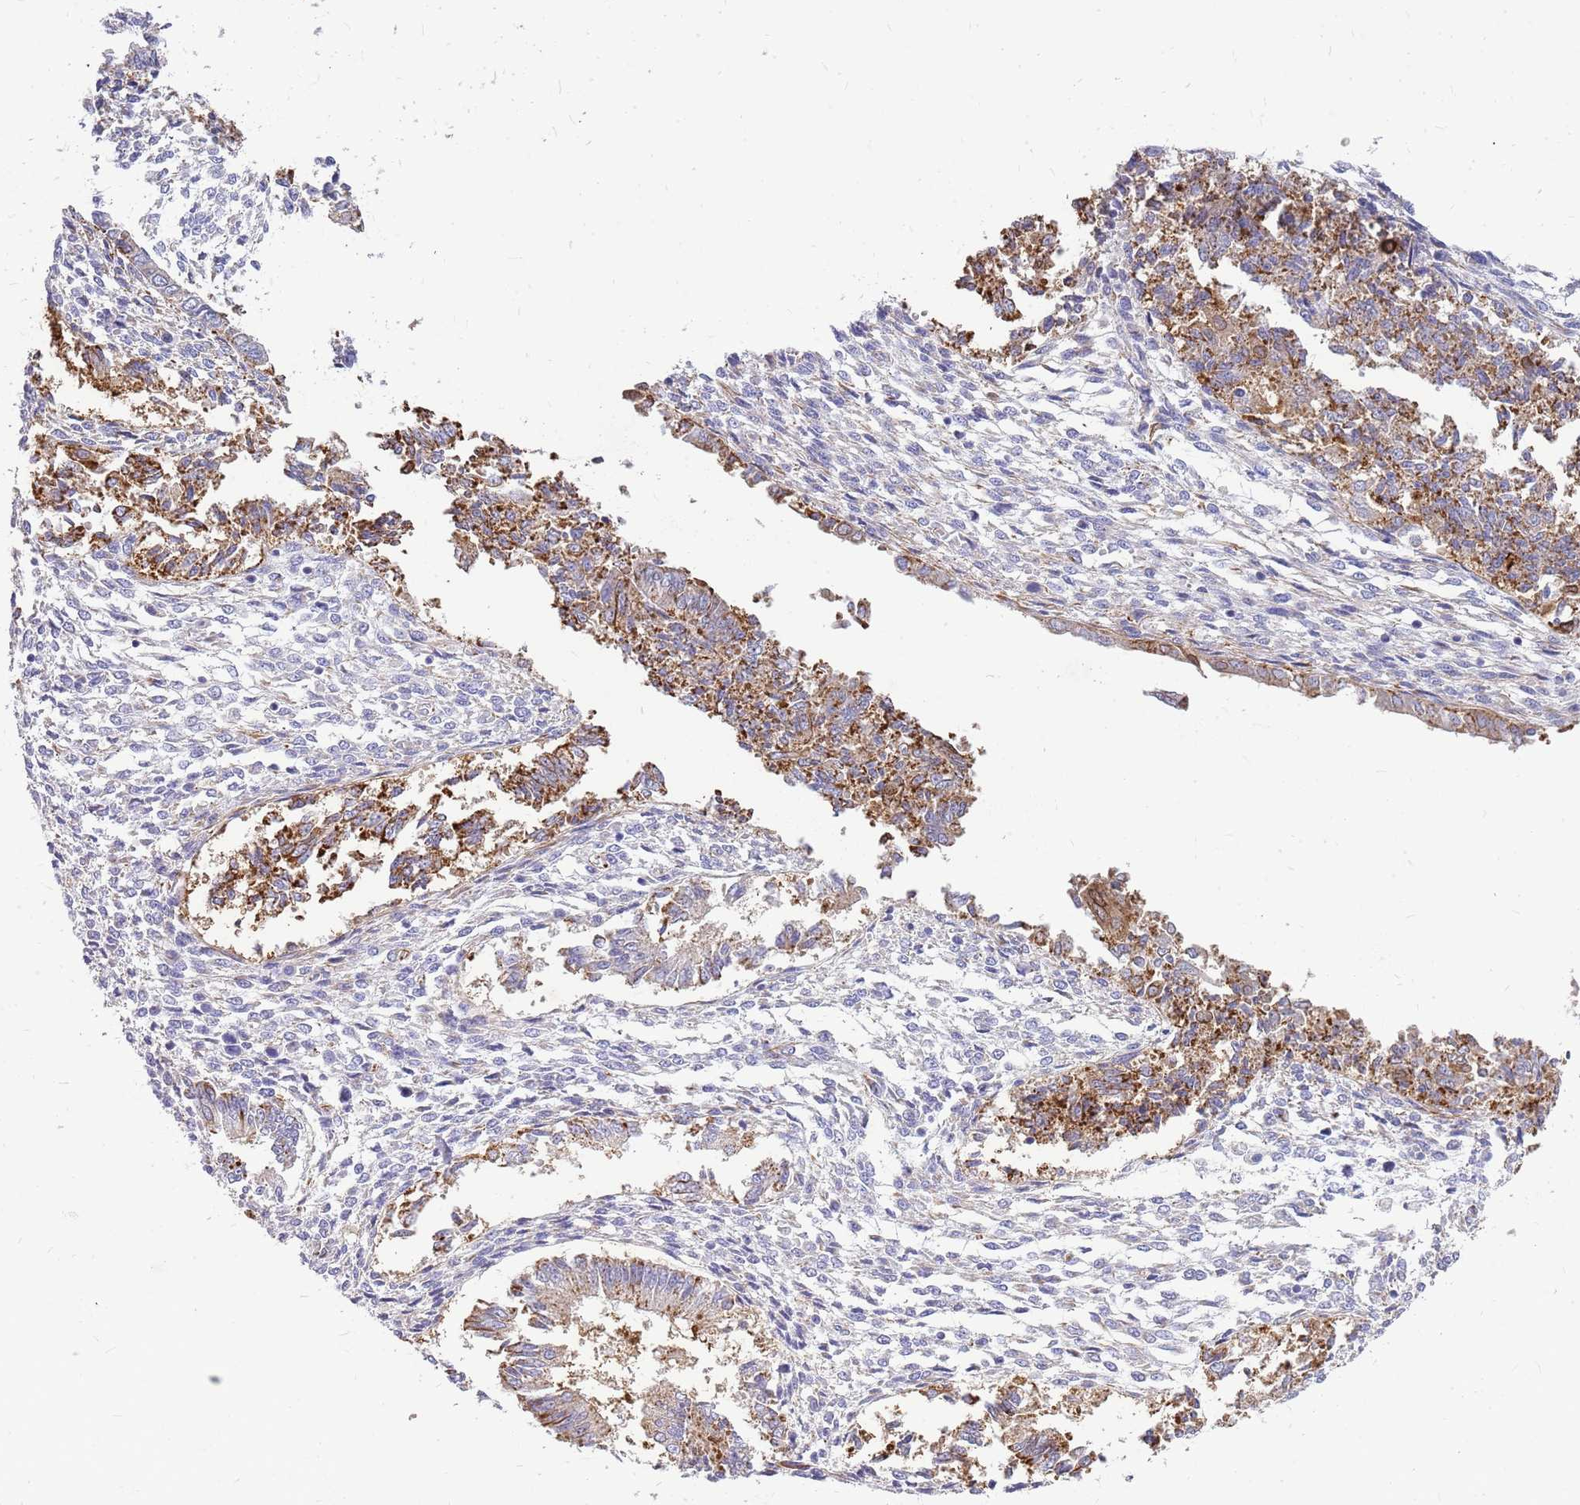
{"staining": {"intensity": "weak", "quantity": "25%-75%", "location": "none"}, "tissue": "endometrium", "cell_type": "Cells in endometrial stroma", "image_type": "normal", "snomed": [{"axis": "morphology", "description": "Normal tissue, NOS"}, {"axis": "topography", "description": "Uterus"}, {"axis": "topography", "description": "Endometrium"}], "caption": "IHC image of unremarkable human endometrium stained for a protein (brown), which exhibits low levels of weak None positivity in about 25%-75% of cells in endometrial stroma.", "gene": "ZDHHC1", "patient": {"sex": "female", "age": 48}}